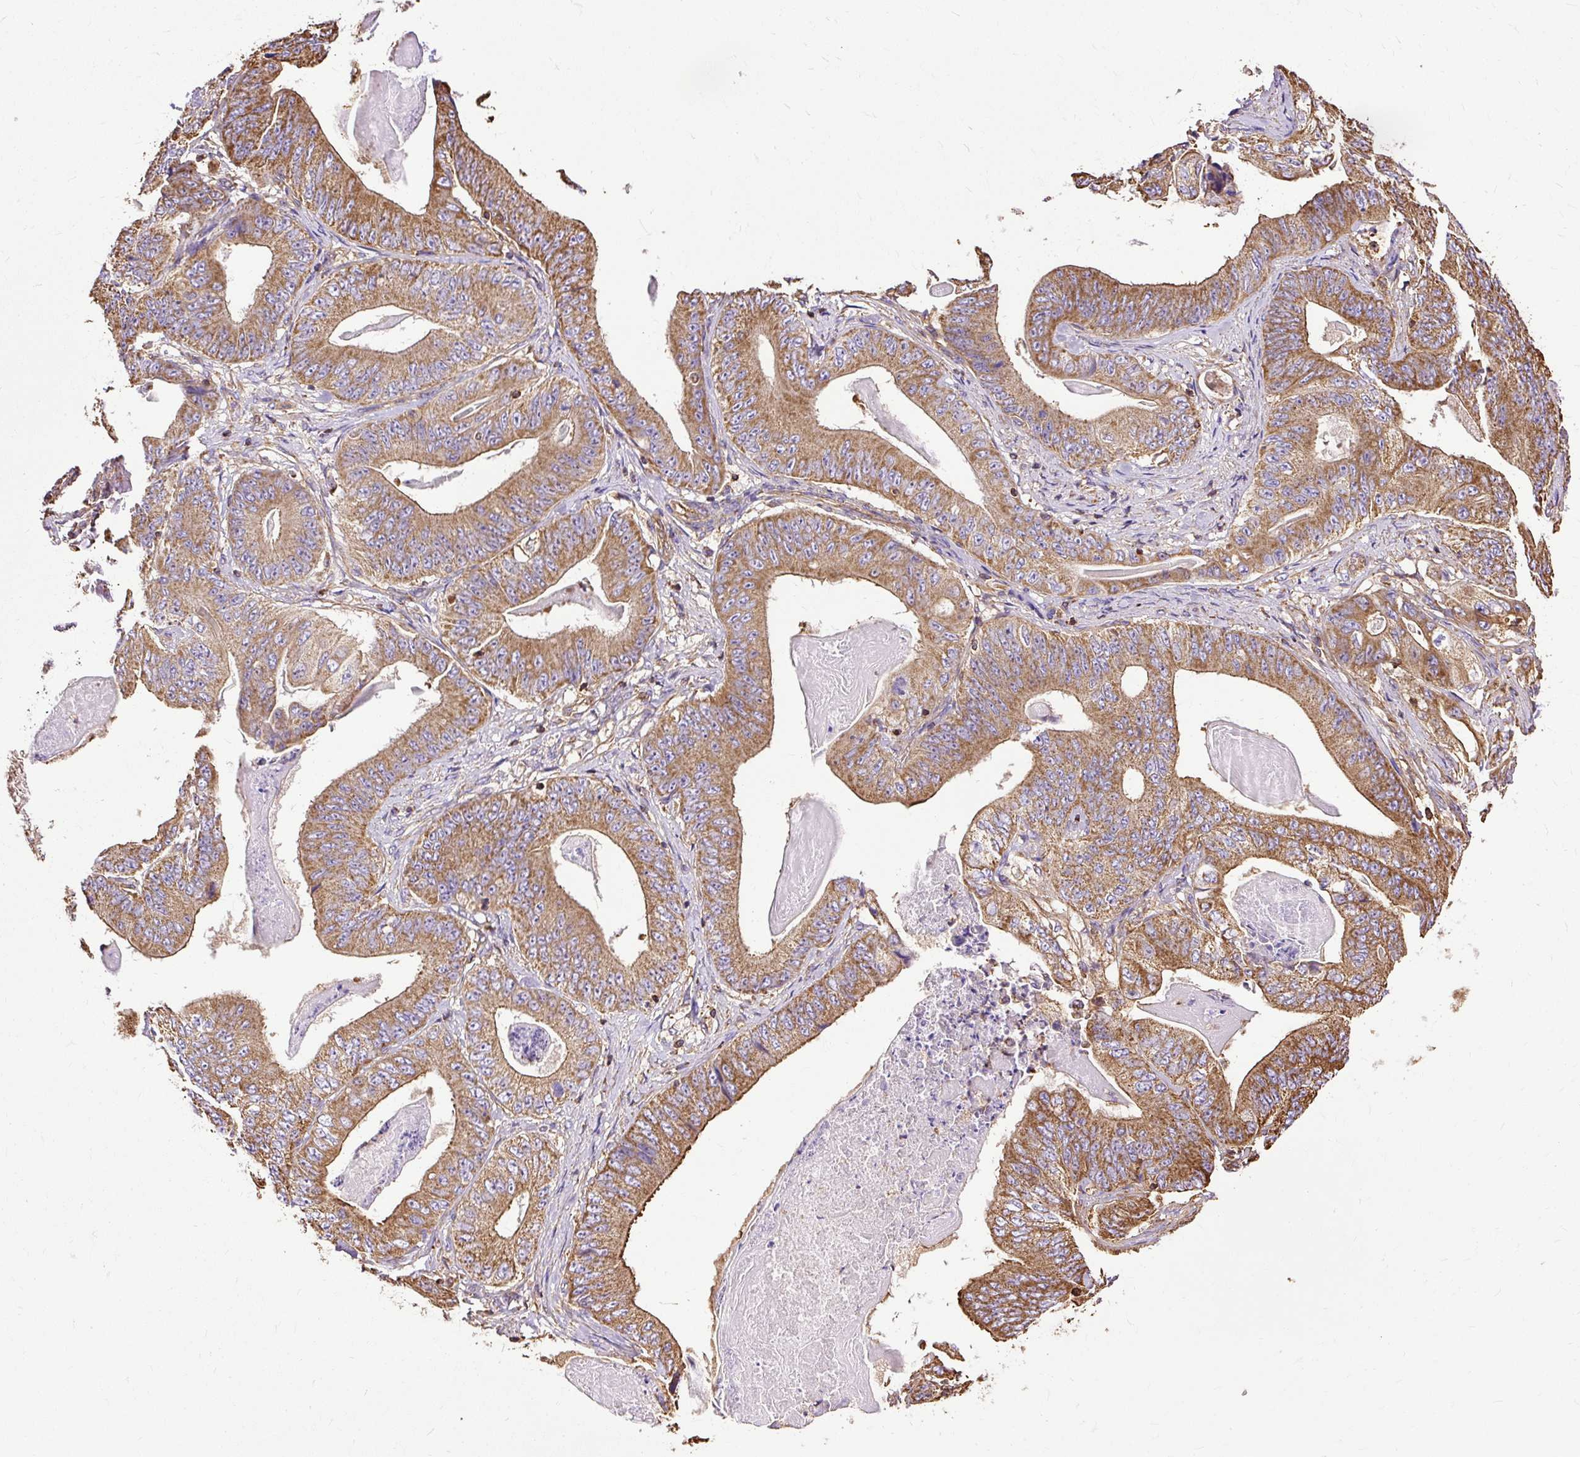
{"staining": {"intensity": "moderate", "quantity": ">75%", "location": "cytoplasmic/membranous"}, "tissue": "stomach cancer", "cell_type": "Tumor cells", "image_type": "cancer", "snomed": [{"axis": "morphology", "description": "Adenocarcinoma, NOS"}, {"axis": "topography", "description": "Stomach"}], "caption": "Human stomach cancer (adenocarcinoma) stained for a protein (brown) shows moderate cytoplasmic/membranous positive expression in about >75% of tumor cells.", "gene": "KLHL11", "patient": {"sex": "female", "age": 73}}